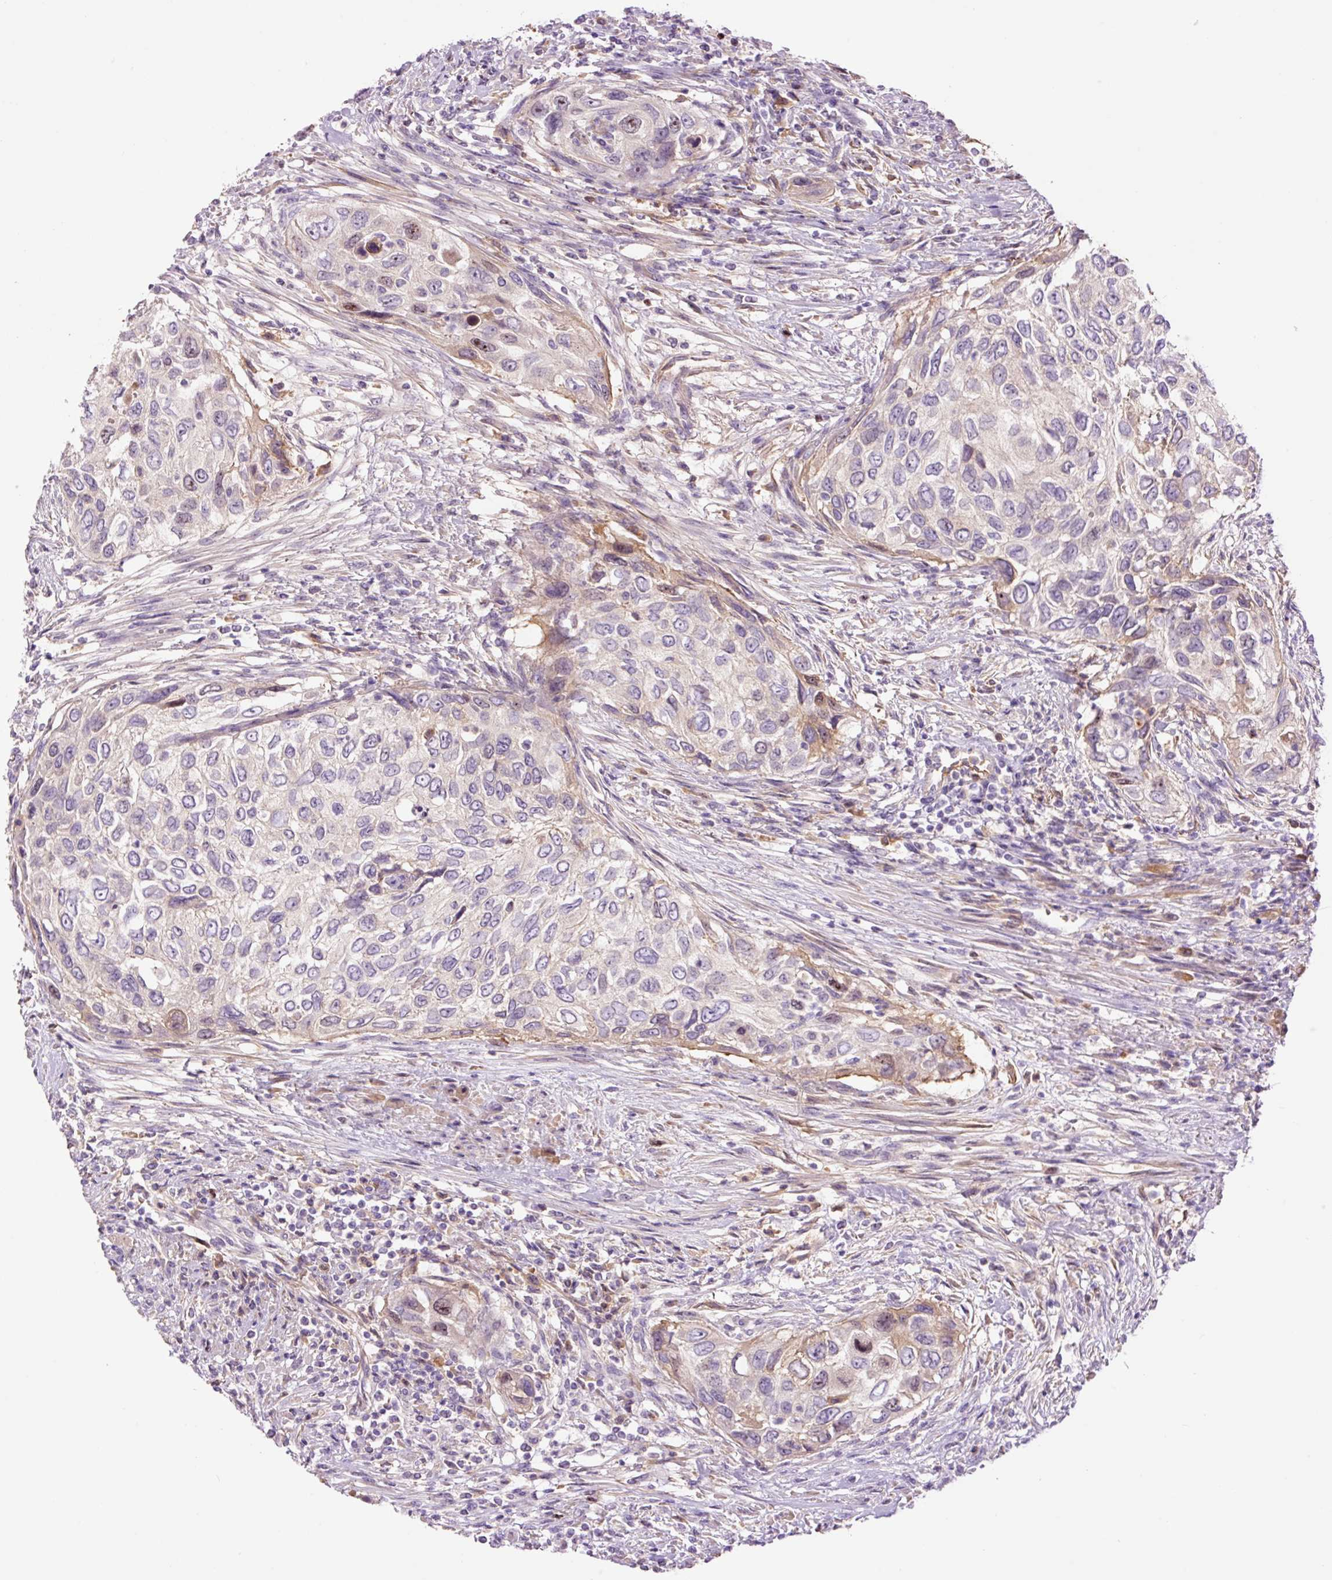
{"staining": {"intensity": "weak", "quantity": "<25%", "location": "cytoplasmic/membranous,nuclear"}, "tissue": "urothelial cancer", "cell_type": "Tumor cells", "image_type": "cancer", "snomed": [{"axis": "morphology", "description": "Urothelial carcinoma, High grade"}, {"axis": "topography", "description": "Urinary bladder"}], "caption": "DAB (3,3'-diaminobenzidine) immunohistochemical staining of human high-grade urothelial carcinoma displays no significant expression in tumor cells.", "gene": "DPPA4", "patient": {"sex": "female", "age": 60}}